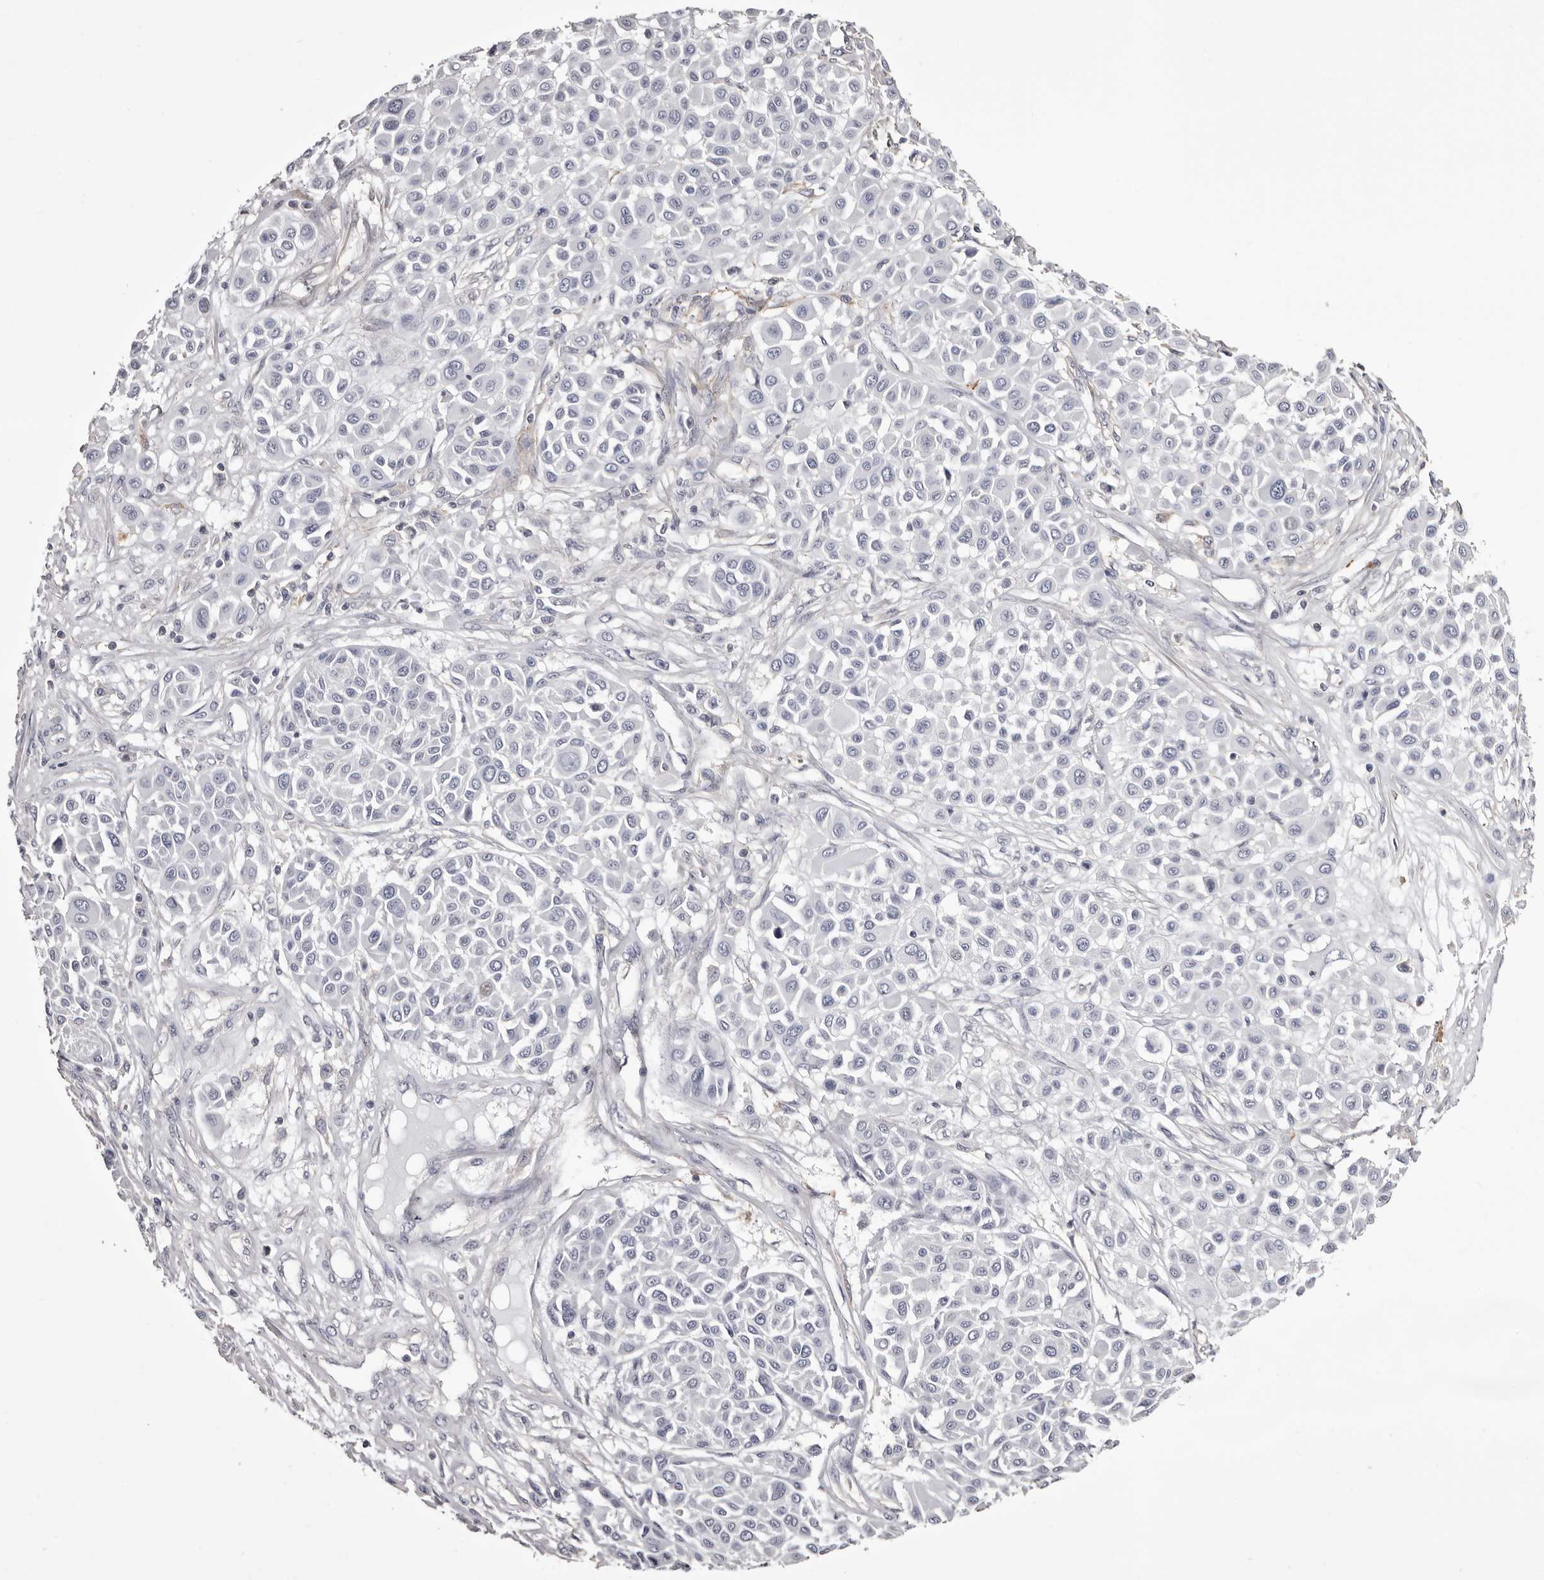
{"staining": {"intensity": "negative", "quantity": "none", "location": "none"}, "tissue": "melanoma", "cell_type": "Tumor cells", "image_type": "cancer", "snomed": [{"axis": "morphology", "description": "Malignant melanoma, Metastatic site"}, {"axis": "topography", "description": "Soft tissue"}], "caption": "High power microscopy photomicrograph of an immunohistochemistry photomicrograph of melanoma, revealing no significant expression in tumor cells. Nuclei are stained in blue.", "gene": "LAD1", "patient": {"sex": "male", "age": 41}}